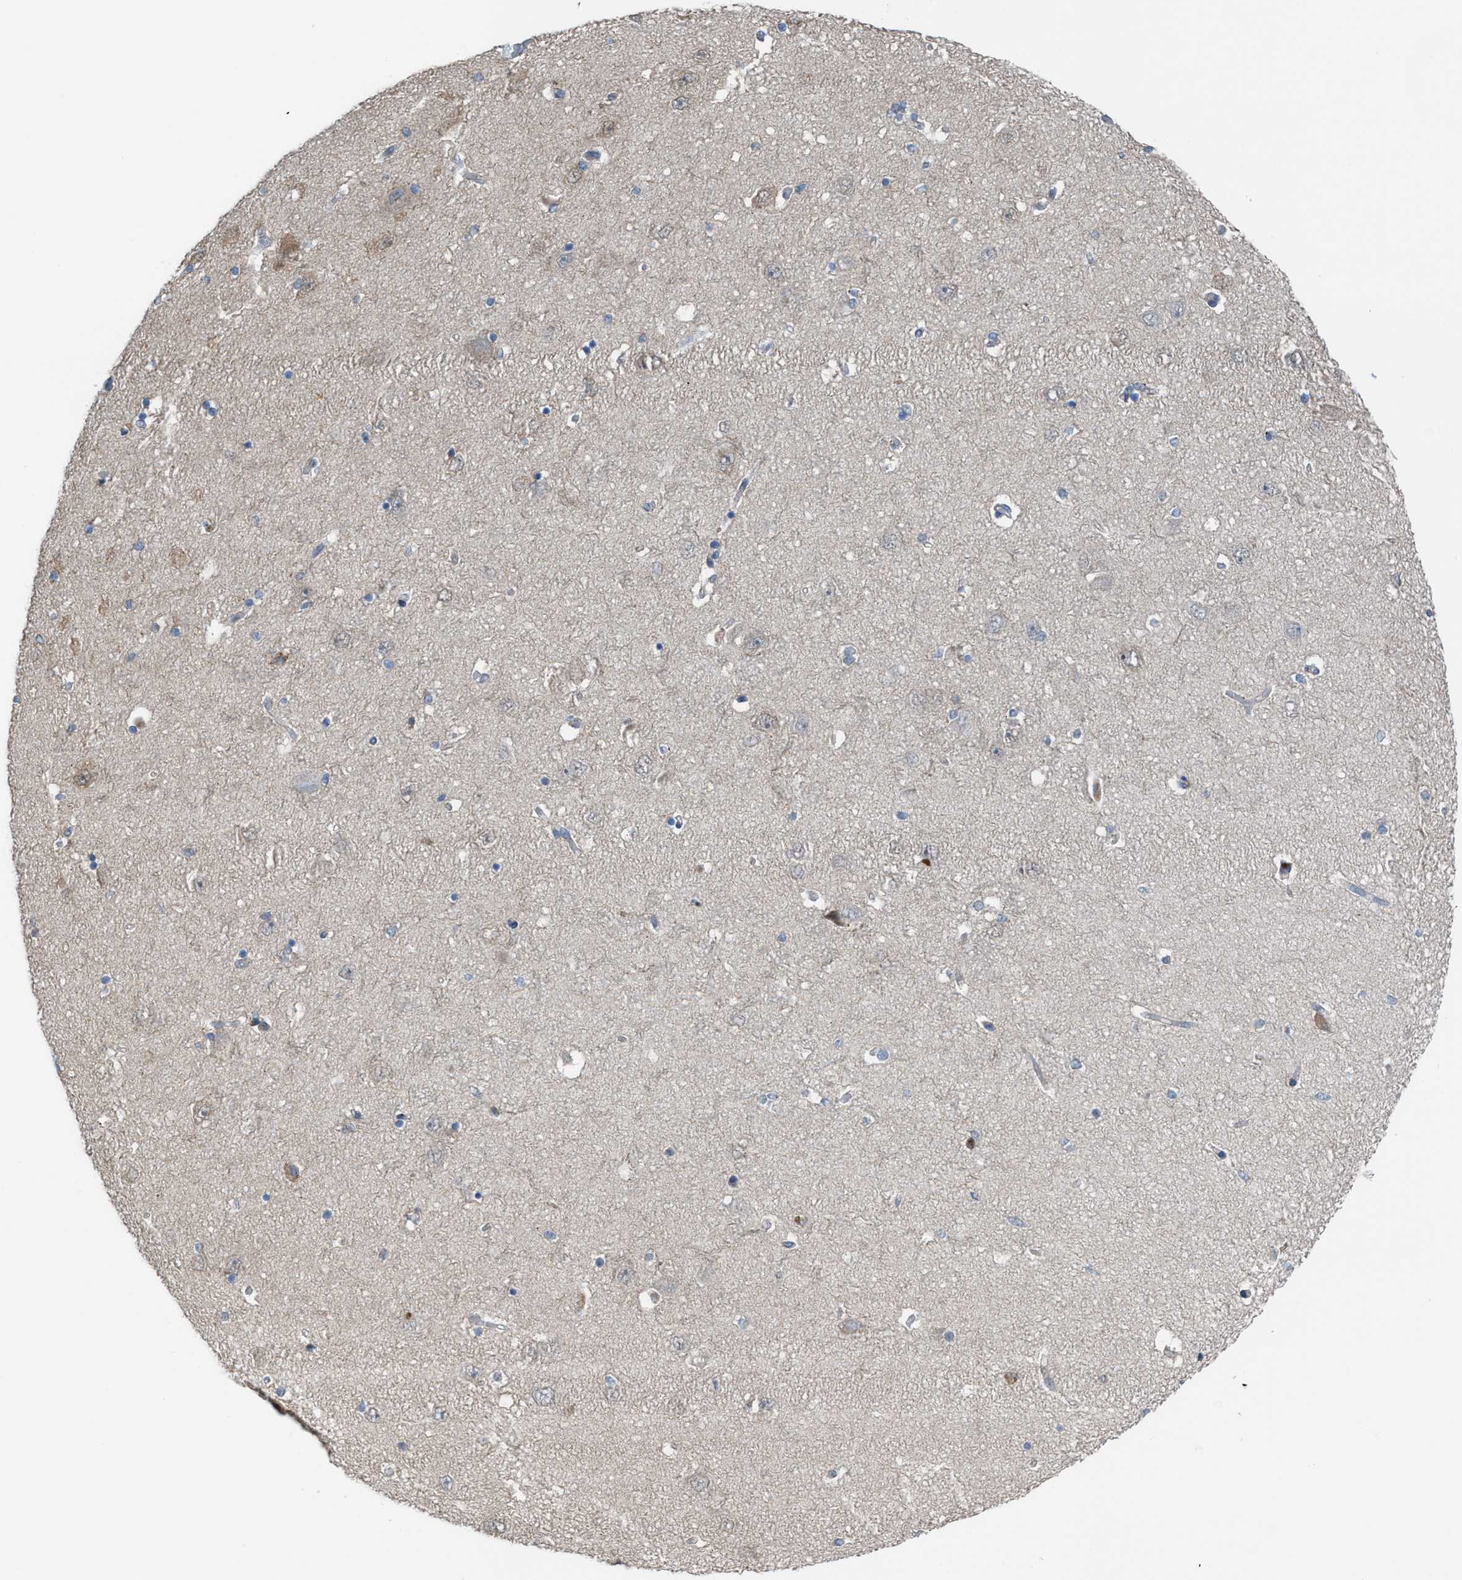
{"staining": {"intensity": "negative", "quantity": "none", "location": "none"}, "tissue": "hippocampus", "cell_type": "Glial cells", "image_type": "normal", "snomed": [{"axis": "morphology", "description": "Normal tissue, NOS"}, {"axis": "topography", "description": "Hippocampus"}], "caption": "This is a histopathology image of immunohistochemistry (IHC) staining of benign hippocampus, which shows no staining in glial cells. (Brightfield microscopy of DAB (3,3'-diaminobenzidine) IHC at high magnification).", "gene": "PLAA", "patient": {"sex": "female", "age": 54}}